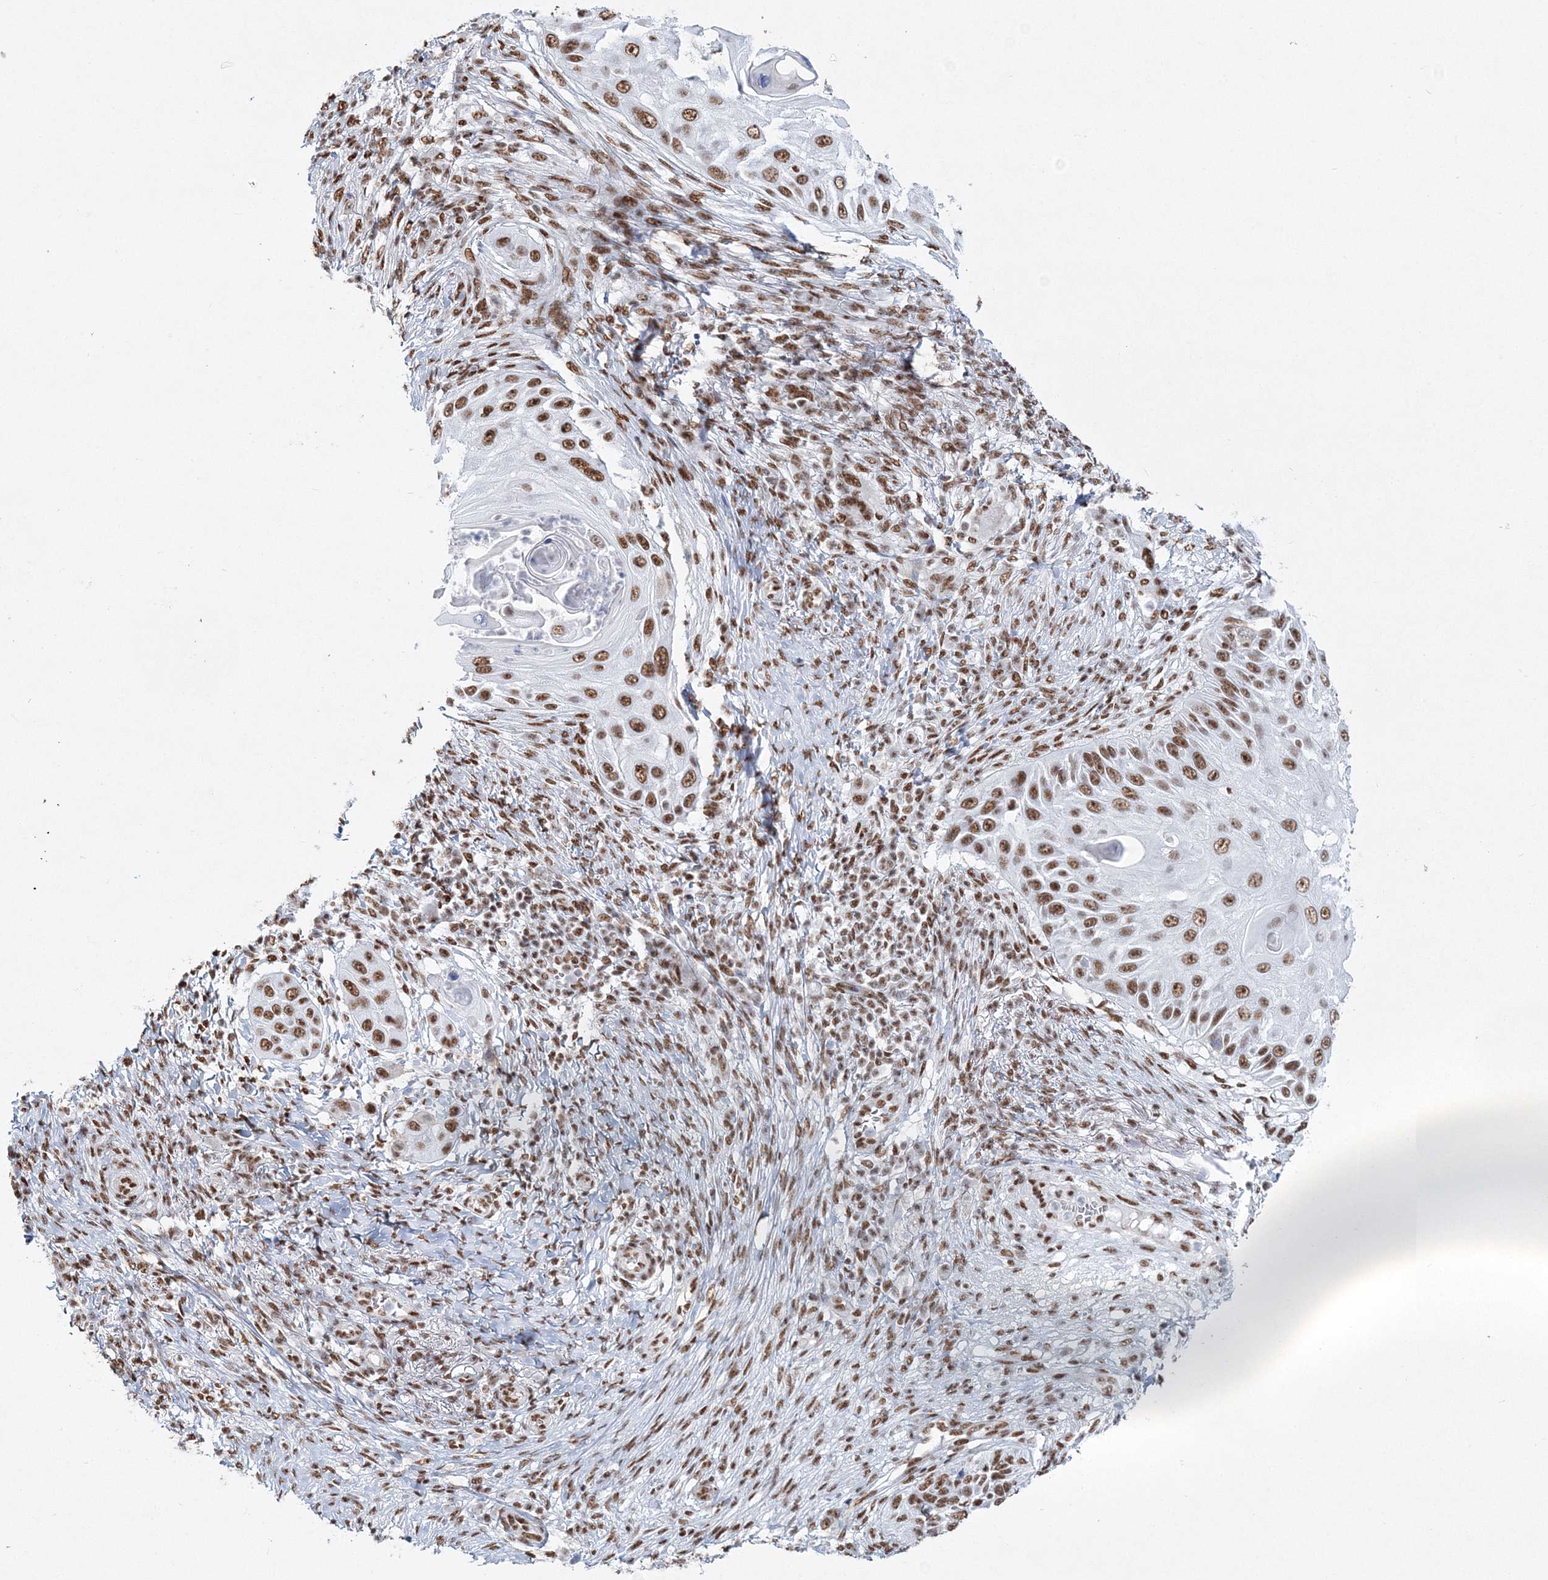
{"staining": {"intensity": "moderate", "quantity": ">75%", "location": "nuclear"}, "tissue": "skin cancer", "cell_type": "Tumor cells", "image_type": "cancer", "snomed": [{"axis": "morphology", "description": "Squamous cell carcinoma, NOS"}, {"axis": "topography", "description": "Skin"}], "caption": "Immunohistochemistry histopathology image of neoplastic tissue: human skin cancer stained using immunohistochemistry (IHC) displays medium levels of moderate protein expression localized specifically in the nuclear of tumor cells, appearing as a nuclear brown color.", "gene": "QRICH1", "patient": {"sex": "female", "age": 44}}